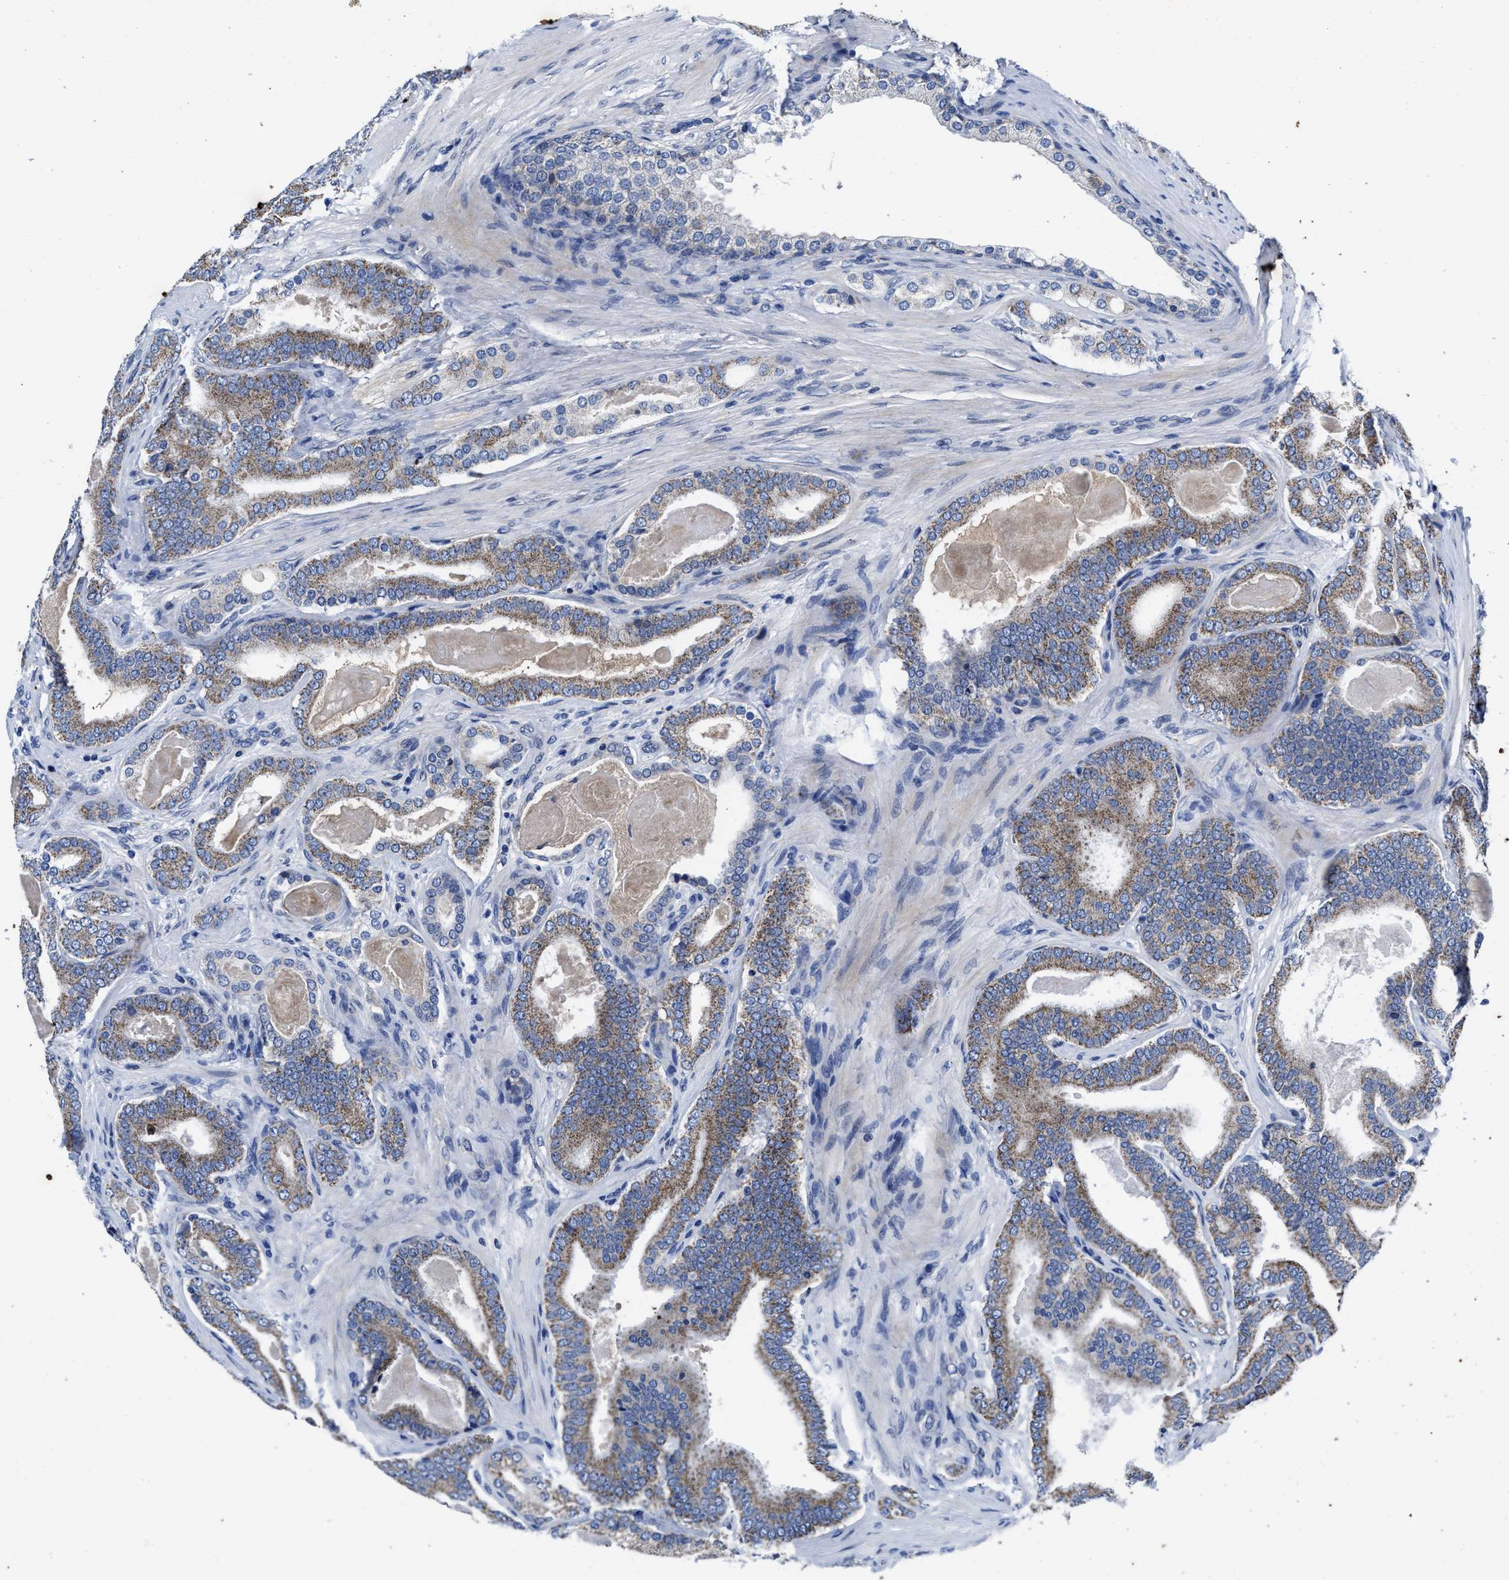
{"staining": {"intensity": "moderate", "quantity": ">75%", "location": "cytoplasmic/membranous"}, "tissue": "prostate cancer", "cell_type": "Tumor cells", "image_type": "cancer", "snomed": [{"axis": "morphology", "description": "Adenocarcinoma, High grade"}, {"axis": "topography", "description": "Prostate"}], "caption": "A high-resolution image shows immunohistochemistry staining of adenocarcinoma (high-grade) (prostate), which shows moderate cytoplasmic/membranous staining in about >75% of tumor cells.", "gene": "CACNA1D", "patient": {"sex": "male", "age": 60}}